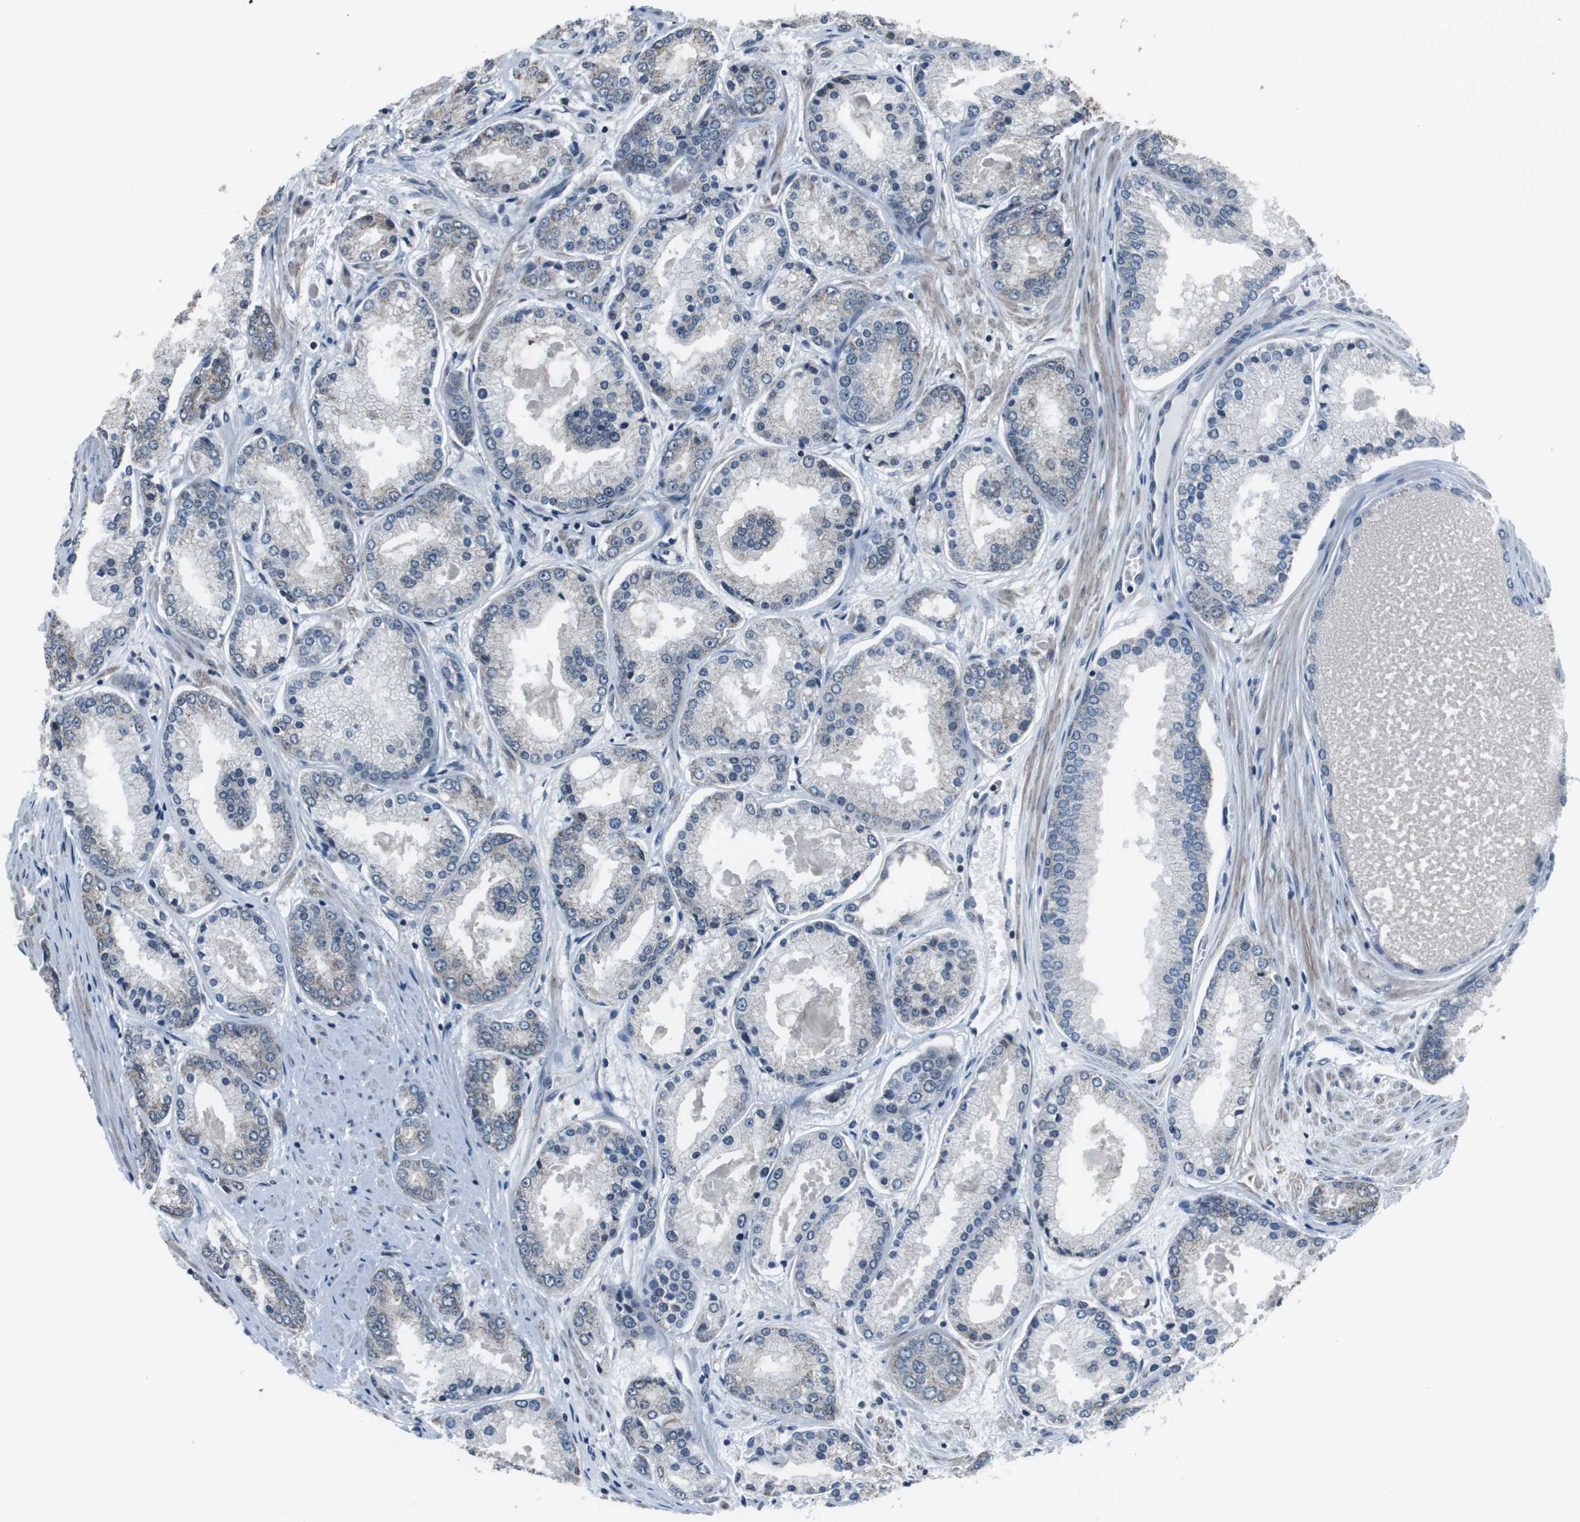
{"staining": {"intensity": "moderate", "quantity": "<25%", "location": "cytoplasmic/membranous"}, "tissue": "prostate cancer", "cell_type": "Tumor cells", "image_type": "cancer", "snomed": [{"axis": "morphology", "description": "Adenocarcinoma, High grade"}, {"axis": "topography", "description": "Prostate"}], "caption": "The photomicrograph reveals immunohistochemical staining of prostate cancer. There is moderate cytoplasmic/membranous expression is present in approximately <25% of tumor cells.", "gene": "PPFIA1", "patient": {"sex": "male", "age": 59}}